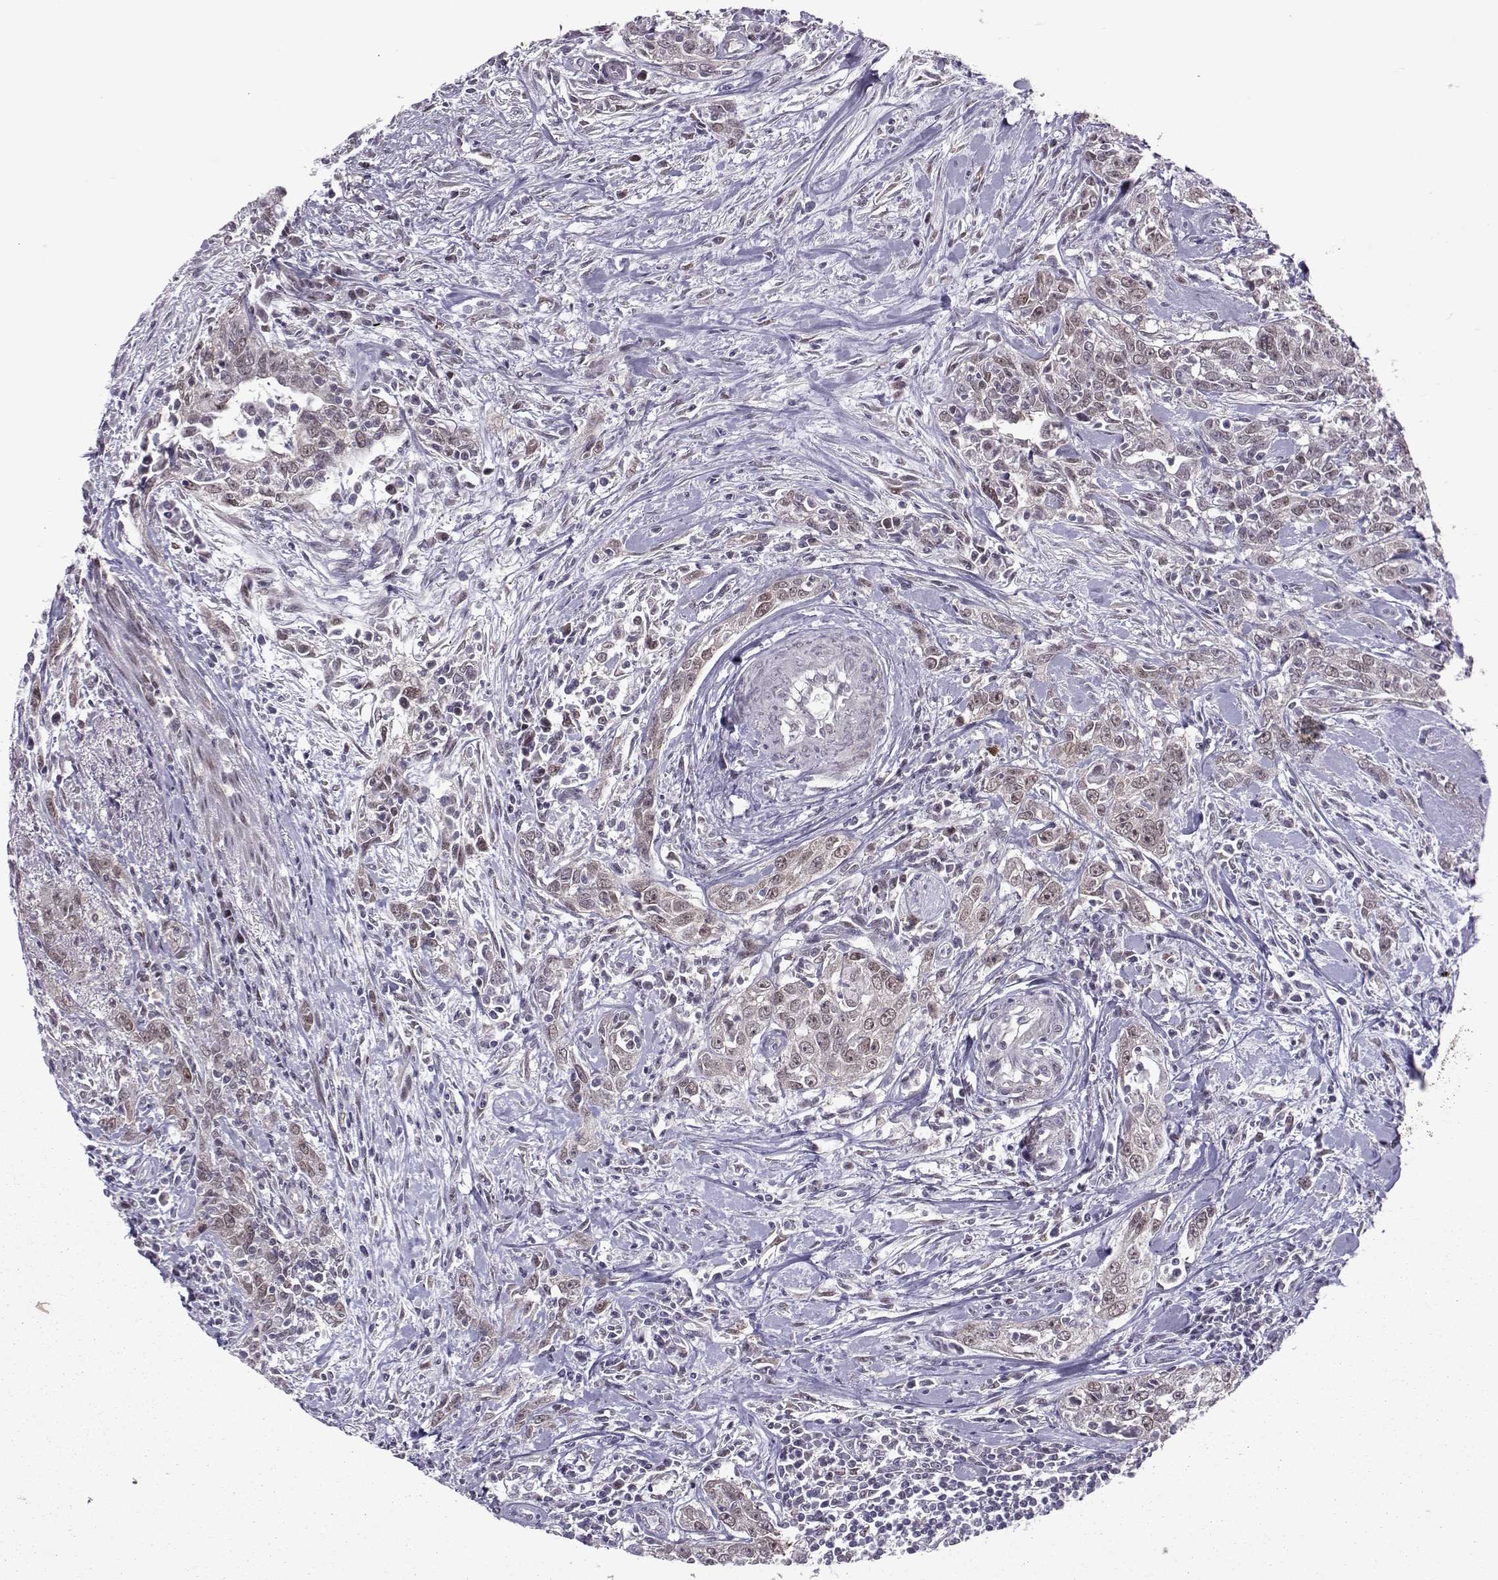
{"staining": {"intensity": "weak", "quantity": "<25%", "location": "cytoplasmic/membranous"}, "tissue": "urothelial cancer", "cell_type": "Tumor cells", "image_type": "cancer", "snomed": [{"axis": "morphology", "description": "Urothelial carcinoma, High grade"}, {"axis": "topography", "description": "Urinary bladder"}], "caption": "A high-resolution micrograph shows immunohistochemistry staining of urothelial cancer, which displays no significant positivity in tumor cells.", "gene": "CDK4", "patient": {"sex": "male", "age": 83}}